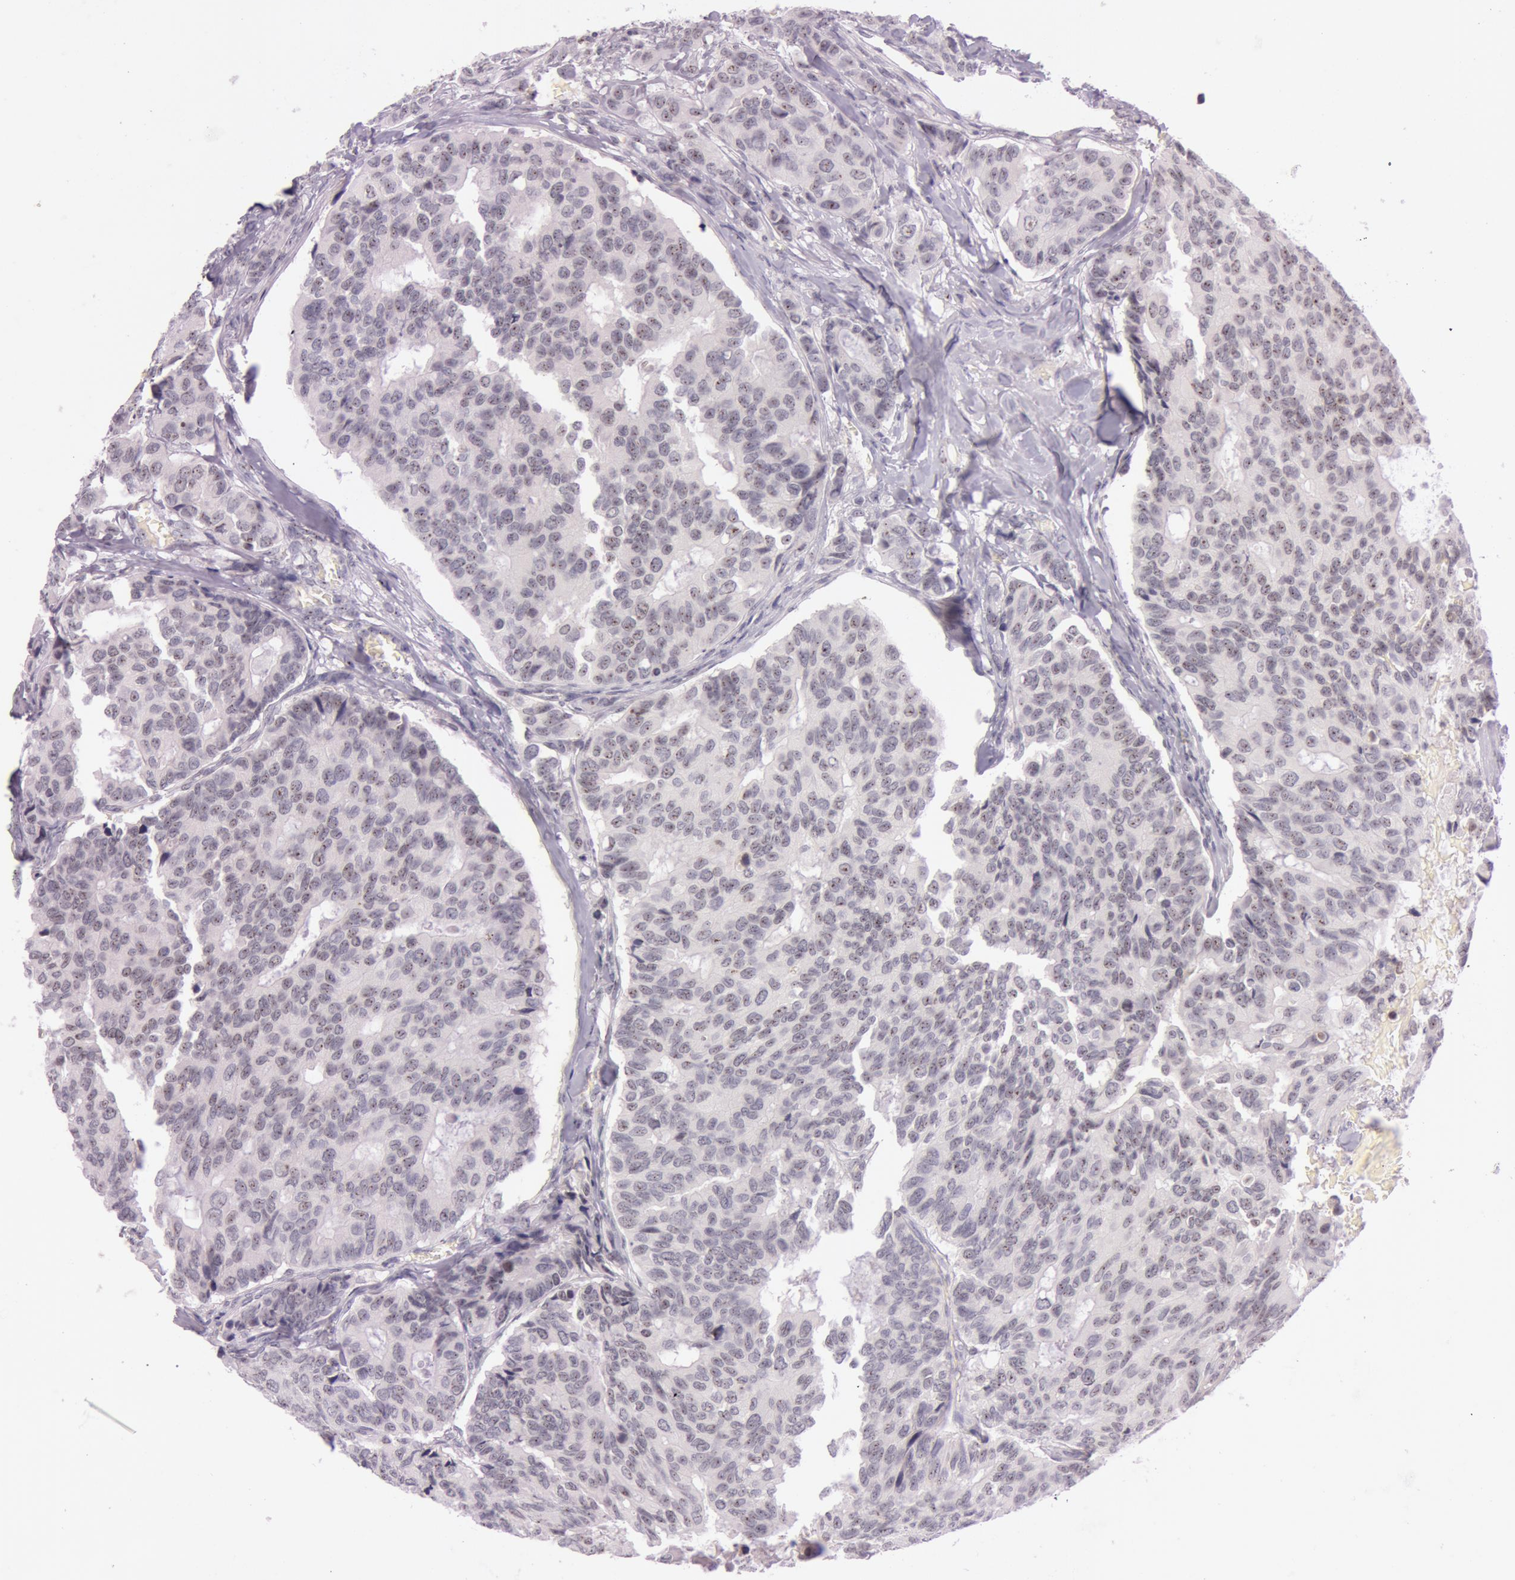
{"staining": {"intensity": "moderate", "quantity": ">75%", "location": "nuclear"}, "tissue": "breast cancer", "cell_type": "Tumor cells", "image_type": "cancer", "snomed": [{"axis": "morphology", "description": "Duct carcinoma"}, {"axis": "topography", "description": "Breast"}], "caption": "IHC staining of breast cancer (invasive ductal carcinoma), which demonstrates medium levels of moderate nuclear expression in about >75% of tumor cells indicating moderate nuclear protein staining. The staining was performed using DAB (3,3'-diaminobenzidine) (brown) for protein detection and nuclei were counterstained in hematoxylin (blue).", "gene": "FBL", "patient": {"sex": "female", "age": 69}}